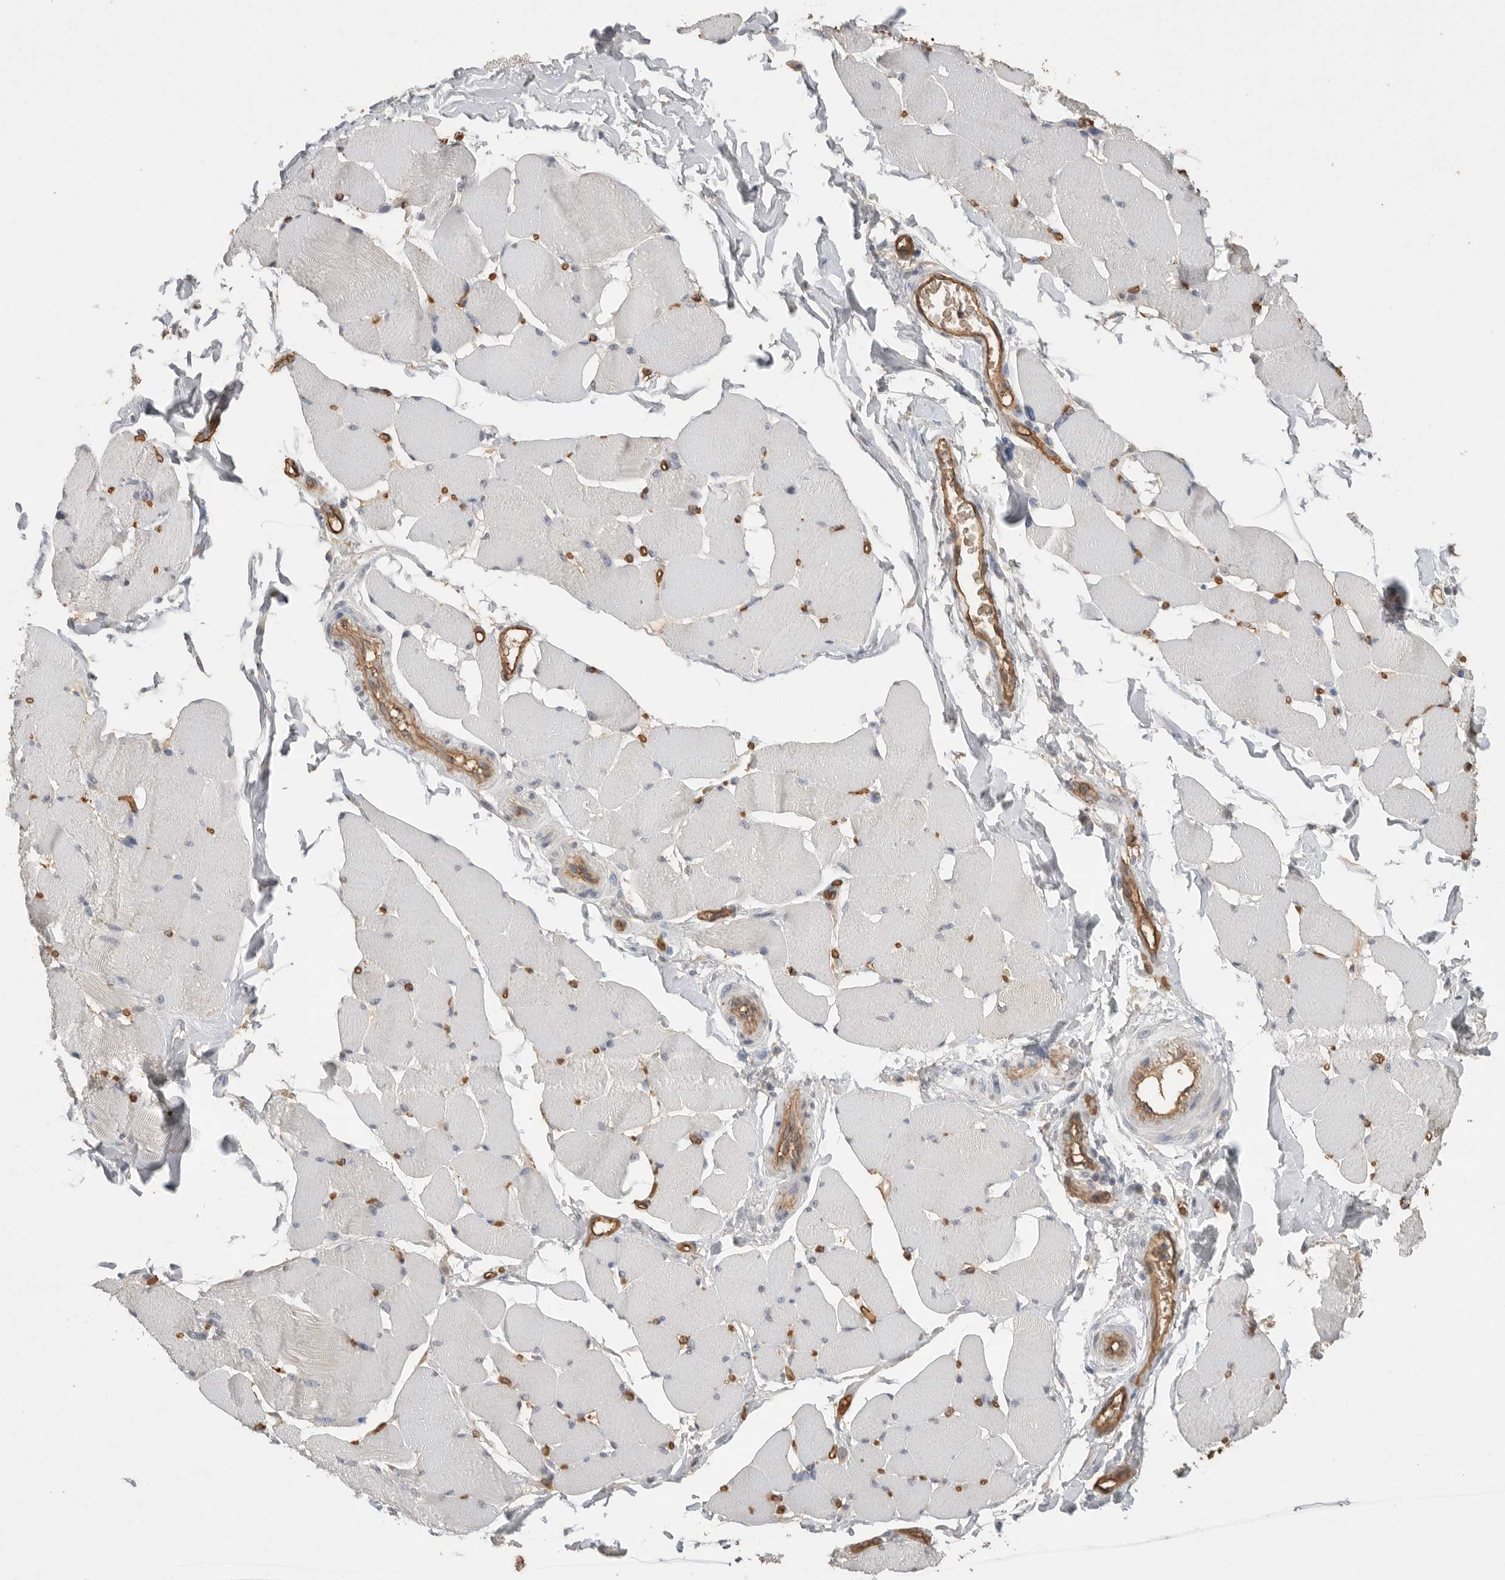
{"staining": {"intensity": "negative", "quantity": "none", "location": "none"}, "tissue": "skeletal muscle", "cell_type": "Myocytes", "image_type": "normal", "snomed": [{"axis": "morphology", "description": "Normal tissue, NOS"}, {"axis": "topography", "description": "Skin"}, {"axis": "topography", "description": "Skeletal muscle"}], "caption": "This is an immunohistochemistry micrograph of normal human skeletal muscle. There is no positivity in myocytes.", "gene": "IL27", "patient": {"sex": "male", "age": 83}}